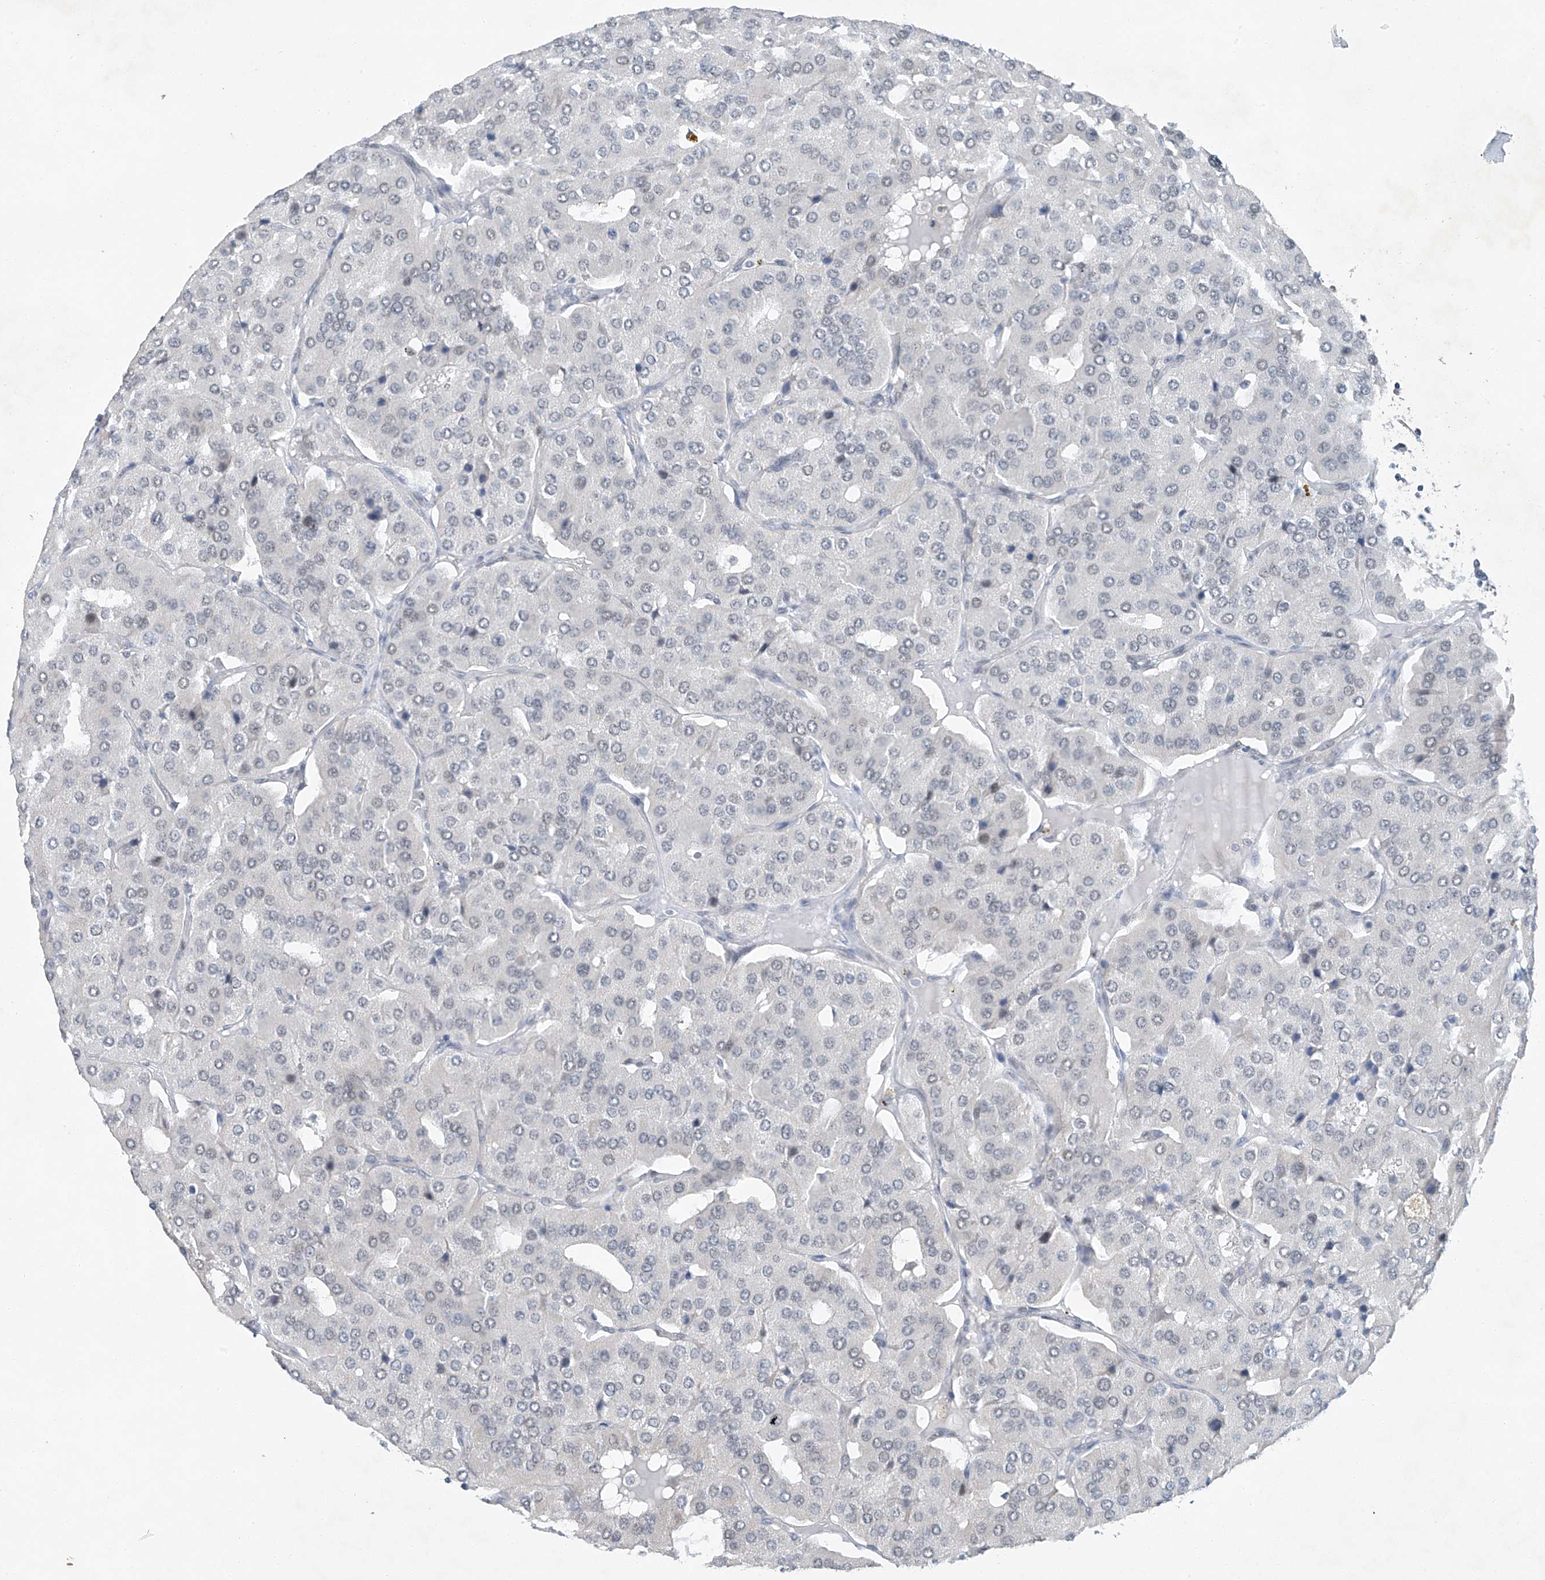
{"staining": {"intensity": "negative", "quantity": "none", "location": "none"}, "tissue": "parathyroid gland", "cell_type": "Glandular cells", "image_type": "normal", "snomed": [{"axis": "morphology", "description": "Normal tissue, NOS"}, {"axis": "morphology", "description": "Adenoma, NOS"}, {"axis": "topography", "description": "Parathyroid gland"}], "caption": "Immunohistochemistry histopathology image of normal parathyroid gland stained for a protein (brown), which displays no staining in glandular cells. (DAB (3,3'-diaminobenzidine) IHC with hematoxylin counter stain).", "gene": "TAF8", "patient": {"sex": "female", "age": 86}}